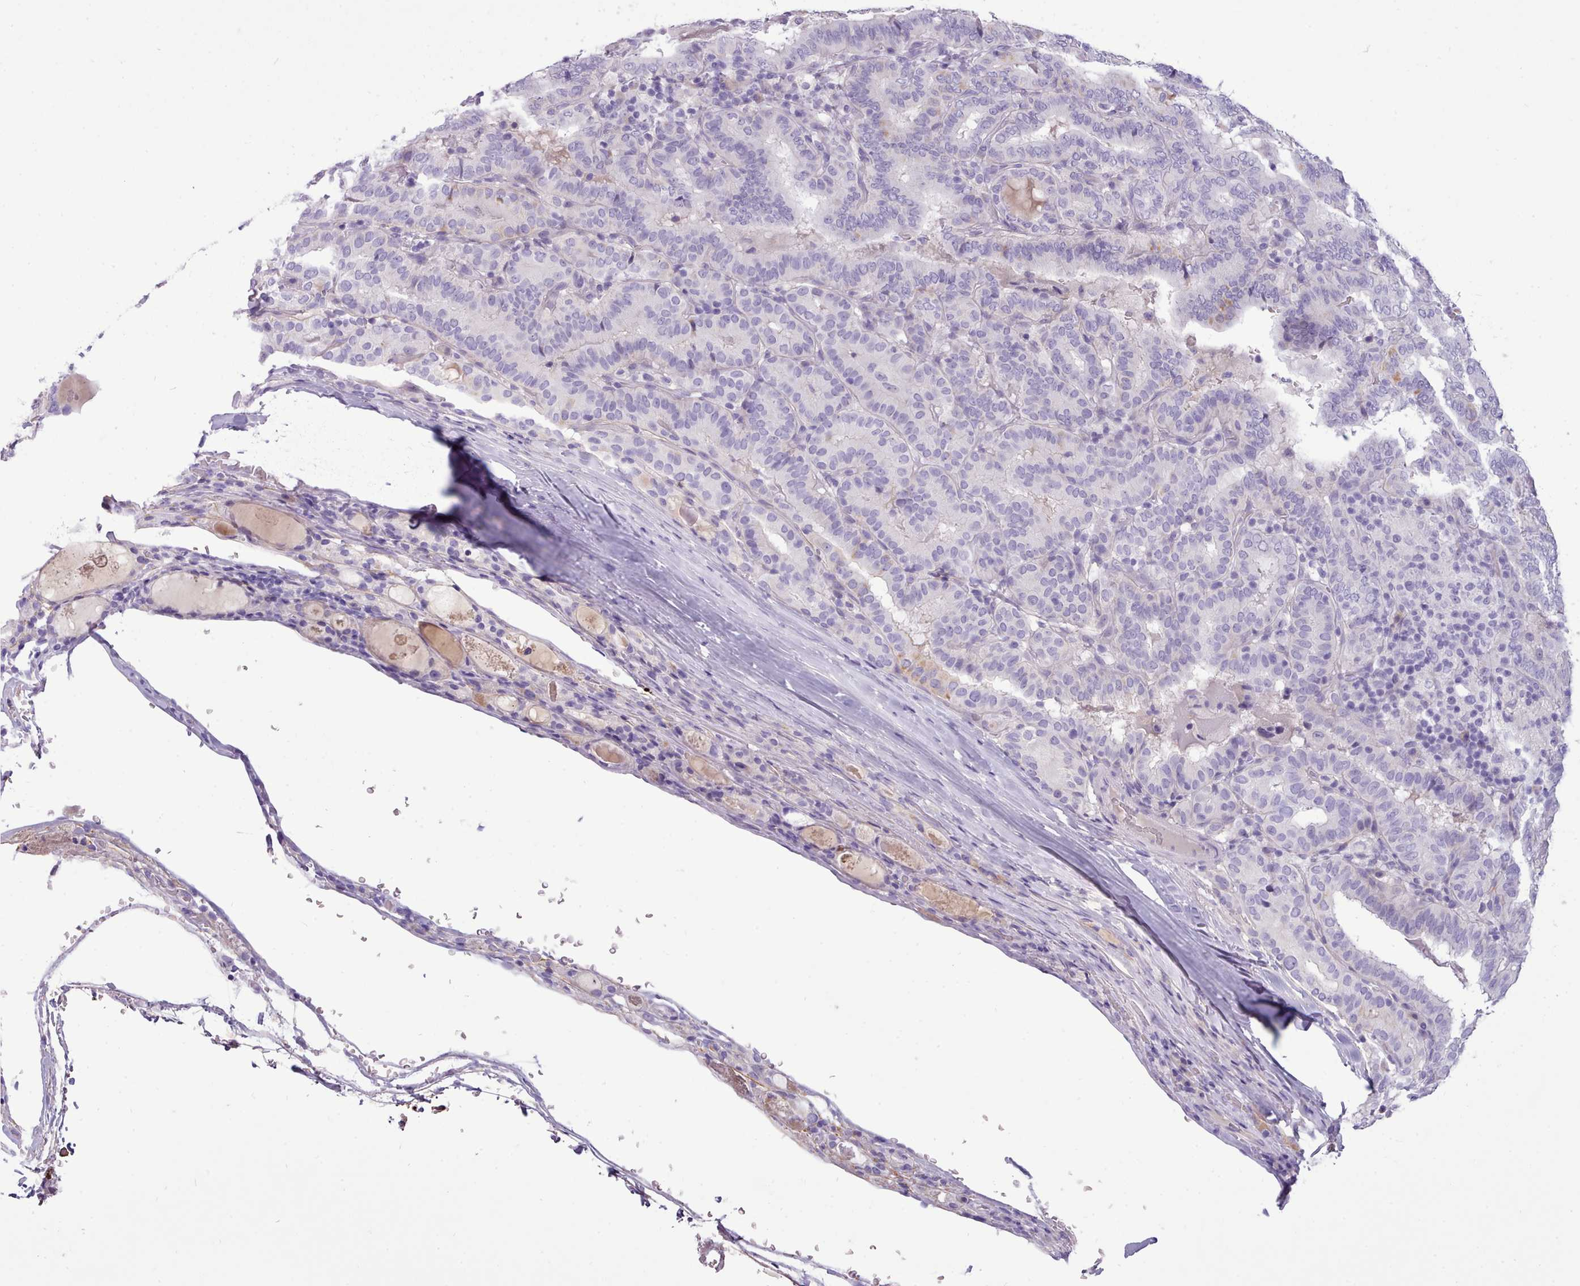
{"staining": {"intensity": "negative", "quantity": "none", "location": "none"}, "tissue": "thyroid cancer", "cell_type": "Tumor cells", "image_type": "cancer", "snomed": [{"axis": "morphology", "description": "Papillary adenocarcinoma, NOS"}, {"axis": "topography", "description": "Thyroid gland"}], "caption": "High power microscopy micrograph of an immunohistochemistry (IHC) histopathology image of thyroid cancer (papillary adenocarcinoma), revealing no significant expression in tumor cells.", "gene": "CYP2A13", "patient": {"sex": "female", "age": 72}}